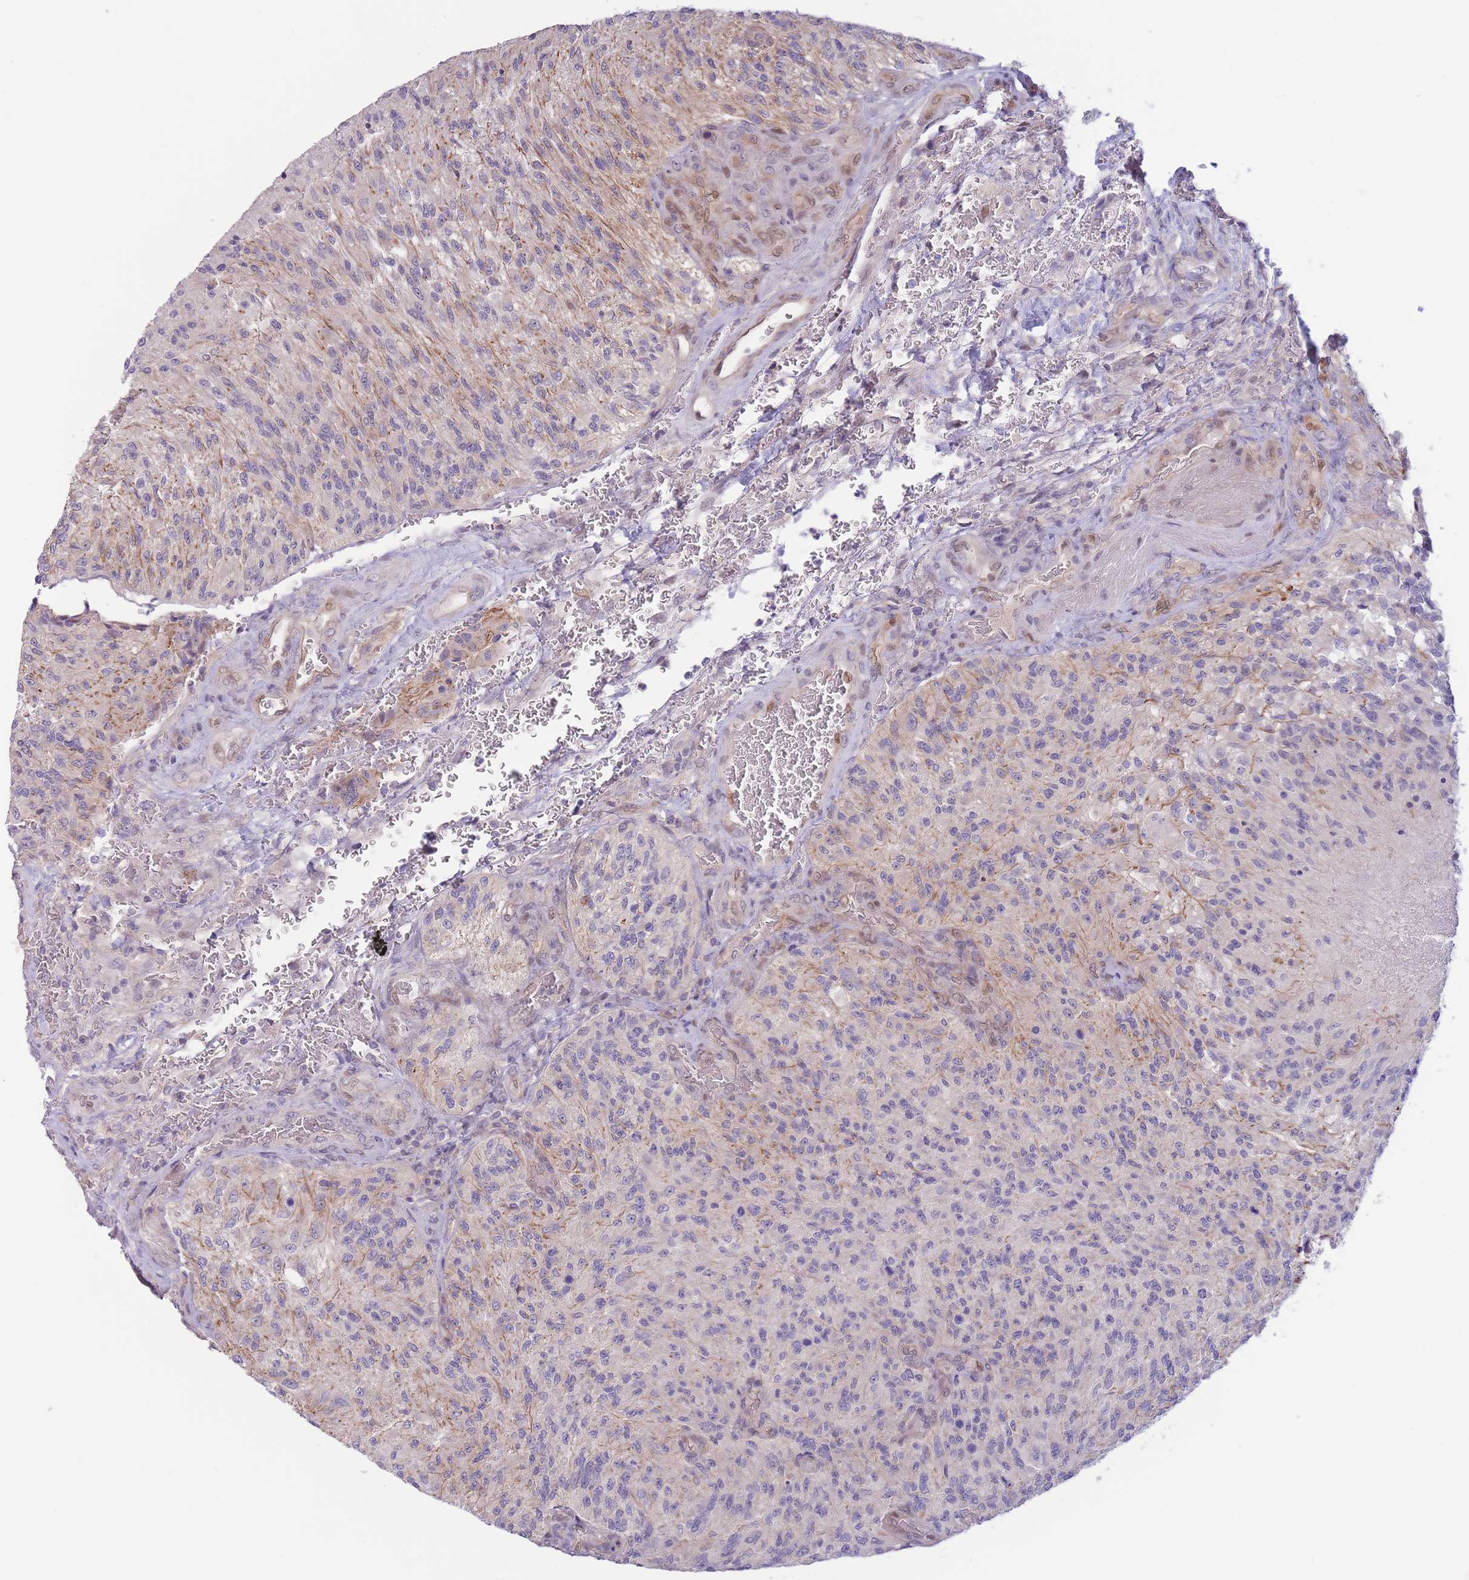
{"staining": {"intensity": "negative", "quantity": "none", "location": "none"}, "tissue": "glioma", "cell_type": "Tumor cells", "image_type": "cancer", "snomed": [{"axis": "morphology", "description": "Normal tissue, NOS"}, {"axis": "morphology", "description": "Glioma, malignant, High grade"}, {"axis": "topography", "description": "Cerebral cortex"}], "caption": "This is an IHC histopathology image of malignant glioma (high-grade). There is no expression in tumor cells.", "gene": "C9orf152", "patient": {"sex": "male", "age": 56}}